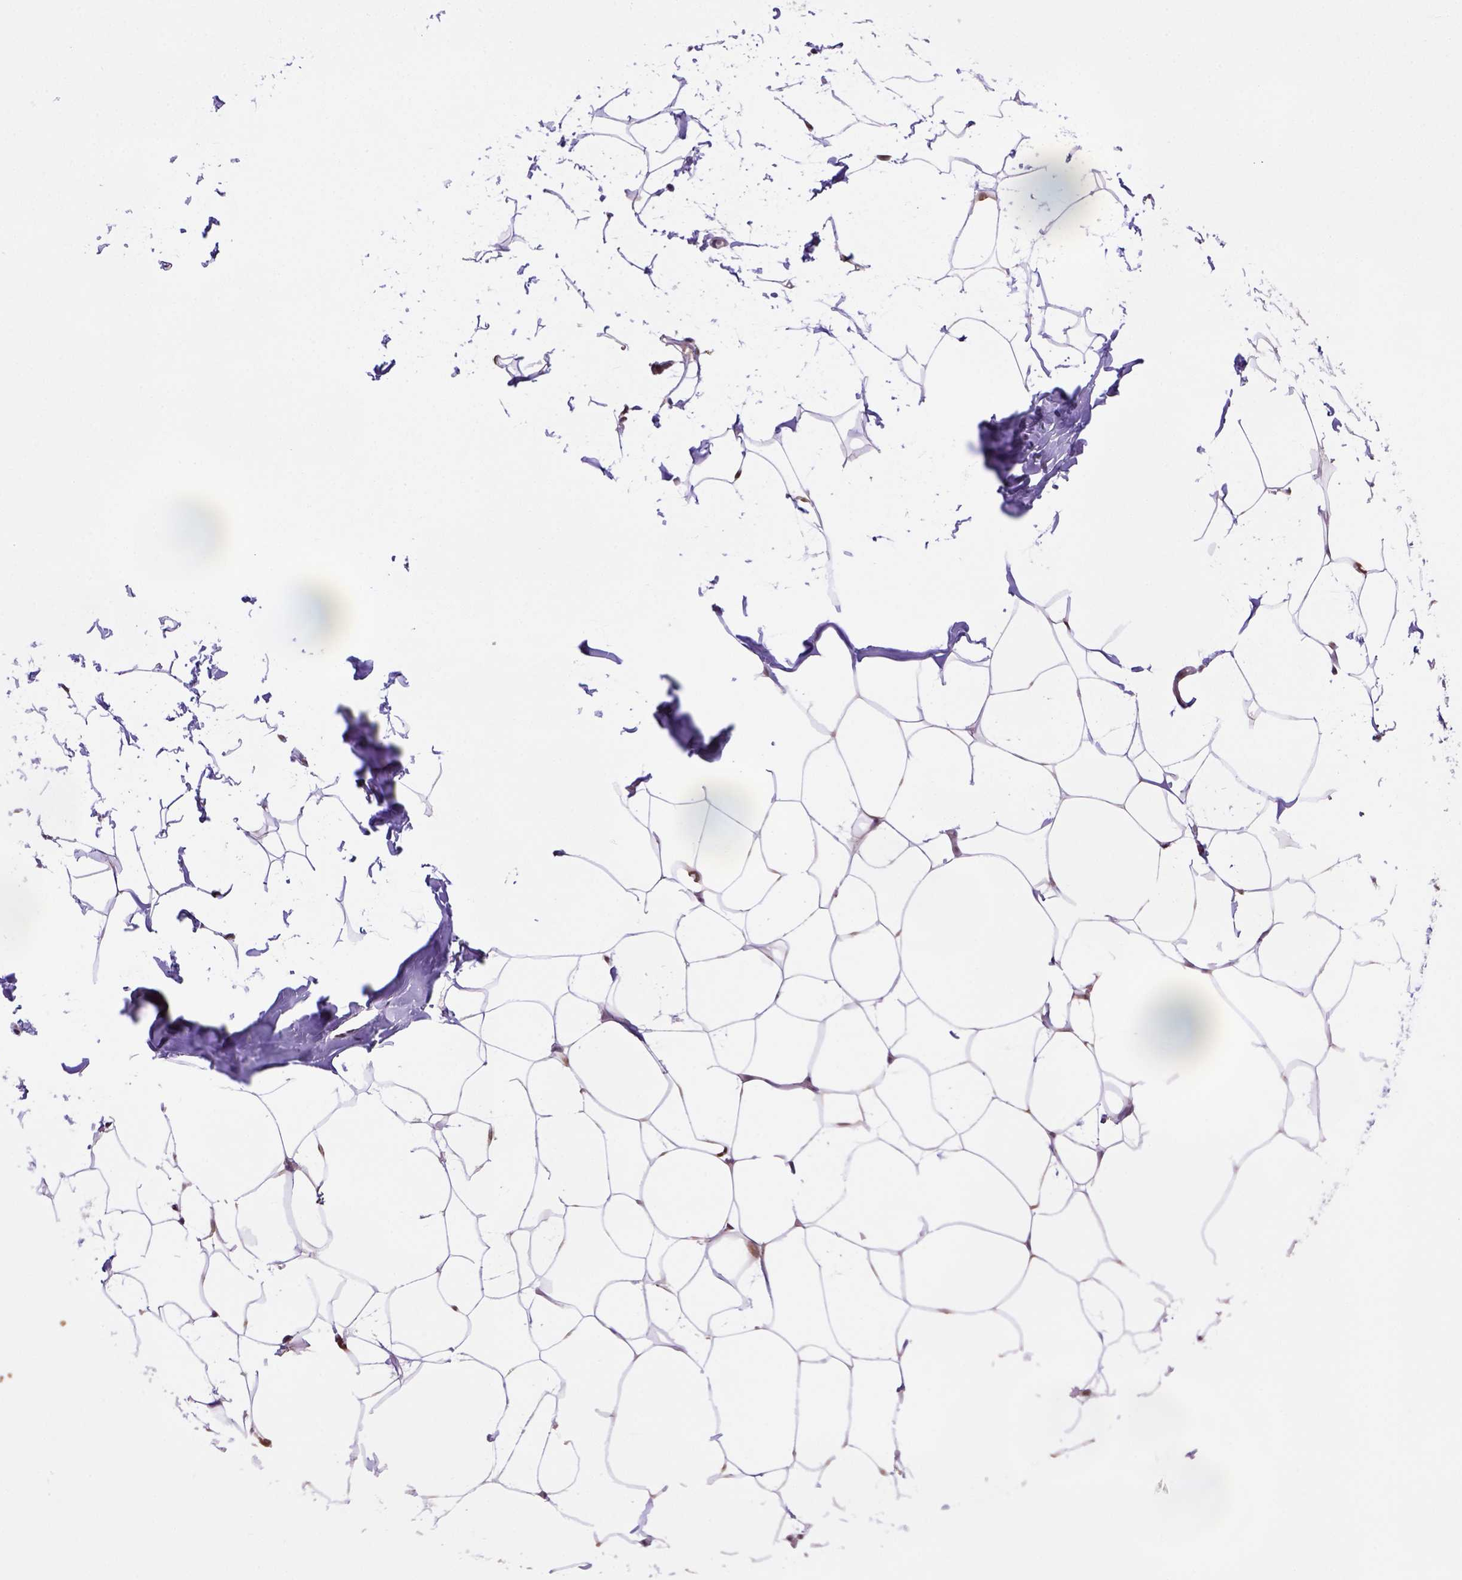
{"staining": {"intensity": "strong", "quantity": ">75%", "location": "nuclear"}, "tissue": "breast", "cell_type": "Adipocytes", "image_type": "normal", "snomed": [{"axis": "morphology", "description": "Normal tissue, NOS"}, {"axis": "topography", "description": "Breast"}], "caption": "Breast stained for a protein reveals strong nuclear positivity in adipocytes.", "gene": "PSMC2", "patient": {"sex": "female", "age": 32}}